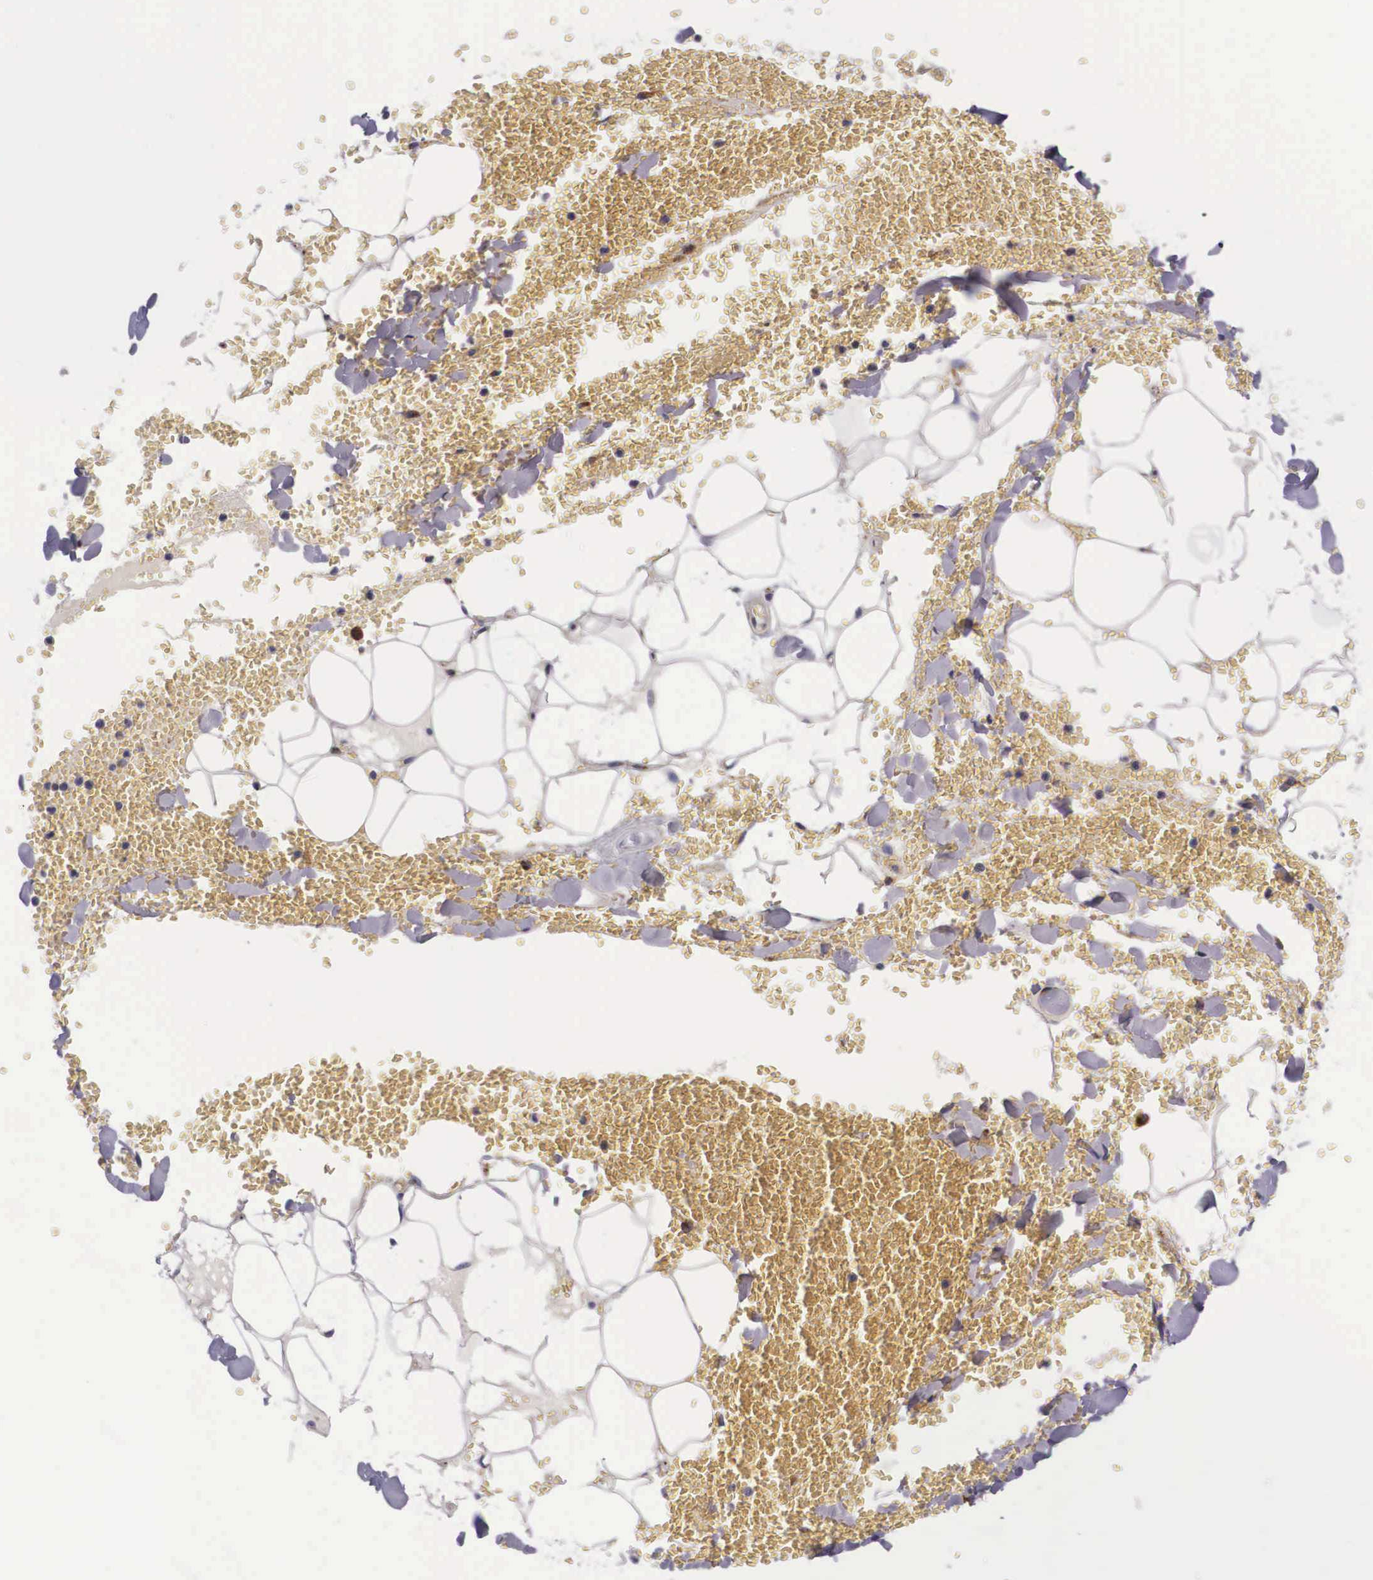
{"staining": {"intensity": "negative", "quantity": "none", "location": "none"}, "tissue": "adipose tissue", "cell_type": "Adipocytes", "image_type": "normal", "snomed": [{"axis": "morphology", "description": "Normal tissue, NOS"}, {"axis": "morphology", "description": "Inflammation, NOS"}, {"axis": "topography", "description": "Lymph node"}, {"axis": "topography", "description": "Peripheral nerve tissue"}], "caption": "DAB (3,3'-diaminobenzidine) immunohistochemical staining of unremarkable human adipose tissue shows no significant staining in adipocytes.", "gene": "NAGA", "patient": {"sex": "male", "age": 52}}